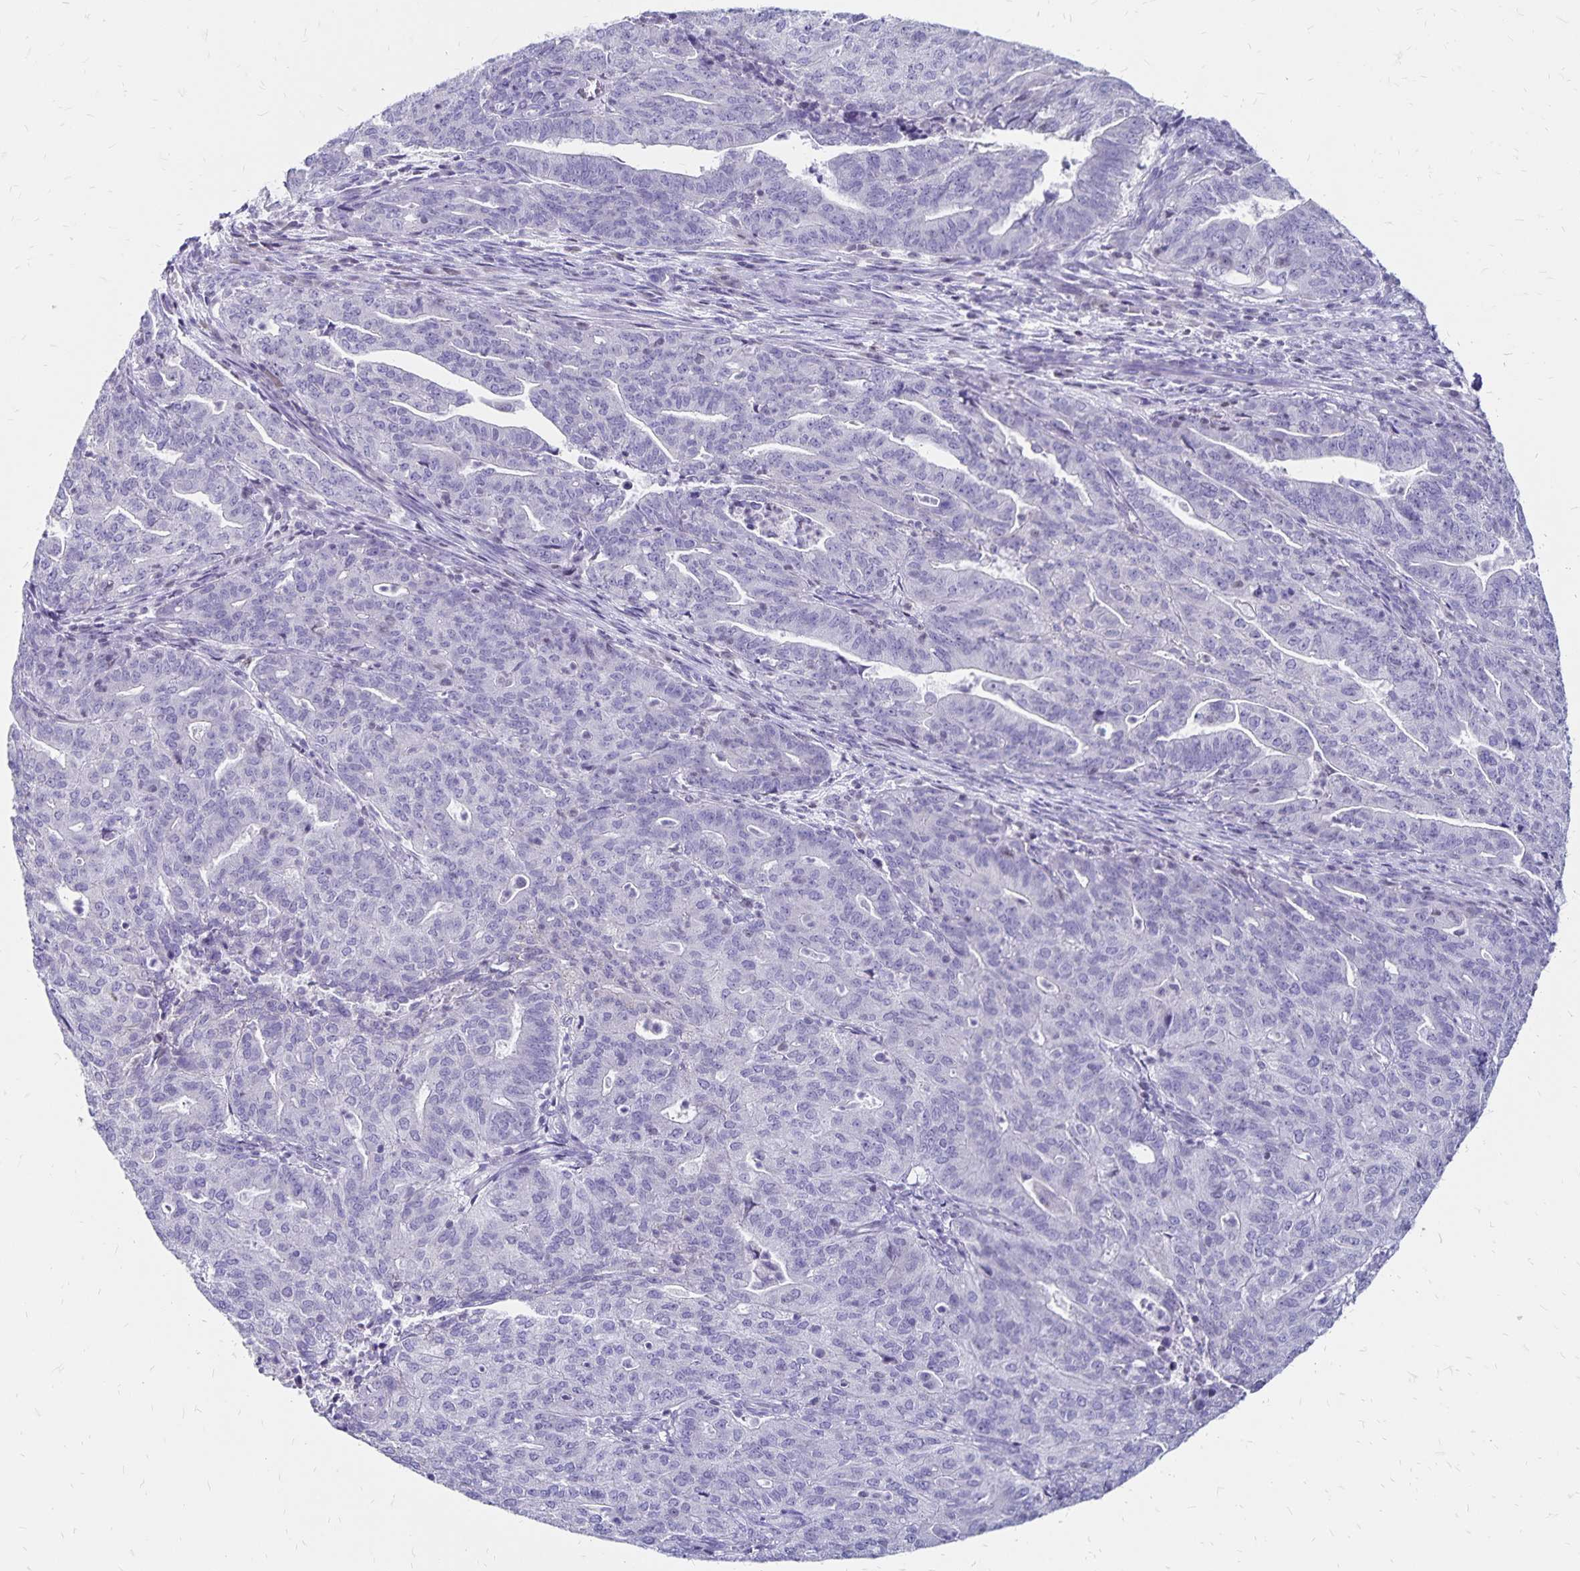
{"staining": {"intensity": "negative", "quantity": "none", "location": "none"}, "tissue": "endometrial cancer", "cell_type": "Tumor cells", "image_type": "cancer", "snomed": [{"axis": "morphology", "description": "Adenocarcinoma, NOS"}, {"axis": "topography", "description": "Endometrium"}], "caption": "Immunohistochemistry micrograph of human endometrial cancer (adenocarcinoma) stained for a protein (brown), which reveals no positivity in tumor cells.", "gene": "IKZF1", "patient": {"sex": "female", "age": 82}}